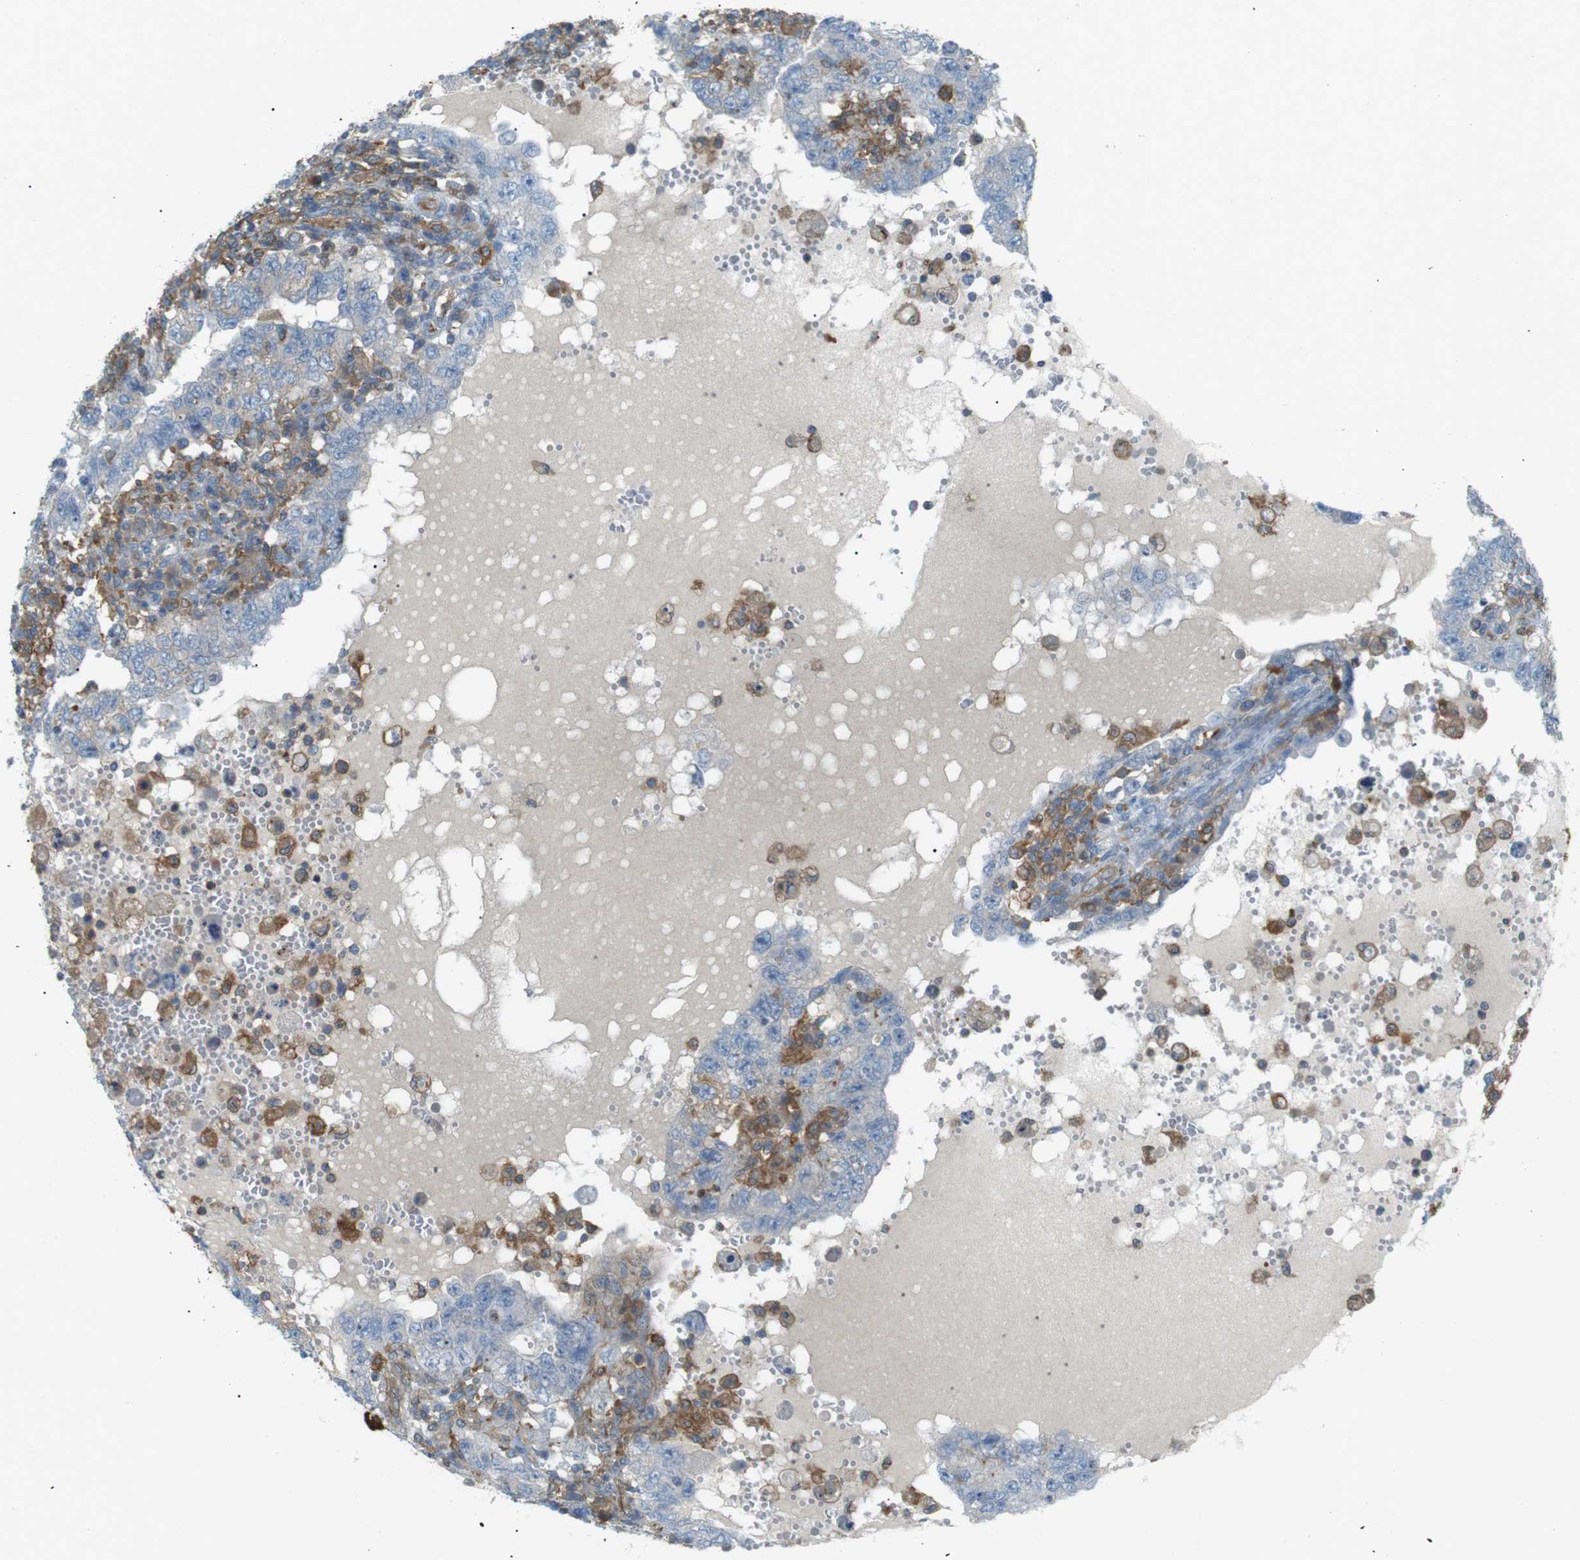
{"staining": {"intensity": "negative", "quantity": "none", "location": "none"}, "tissue": "testis cancer", "cell_type": "Tumor cells", "image_type": "cancer", "snomed": [{"axis": "morphology", "description": "Carcinoma, Embryonal, NOS"}, {"axis": "topography", "description": "Testis"}], "caption": "Immunohistochemical staining of human testis embryonal carcinoma shows no significant expression in tumor cells.", "gene": "PEPD", "patient": {"sex": "male", "age": 26}}